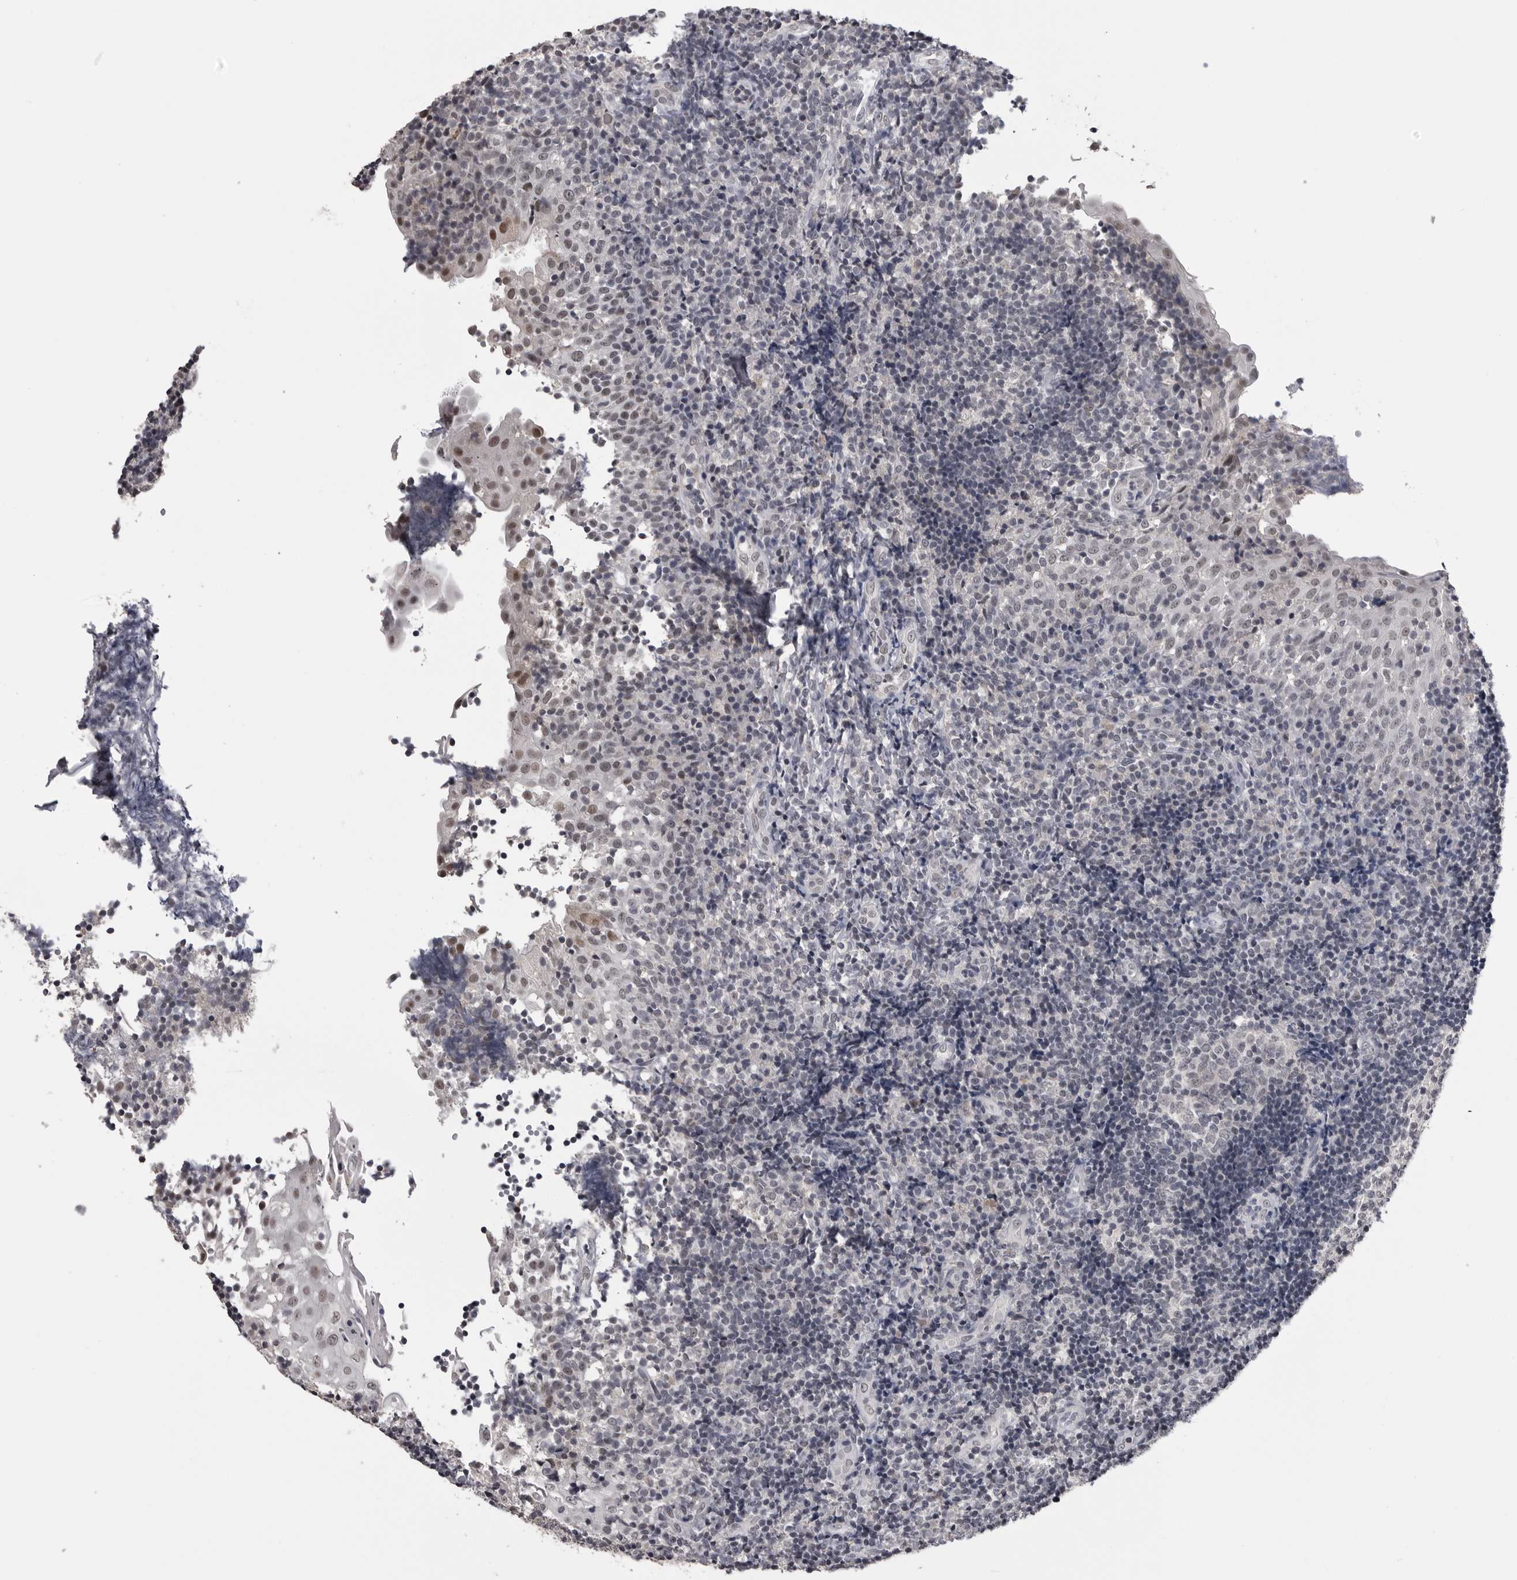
{"staining": {"intensity": "negative", "quantity": "none", "location": "none"}, "tissue": "tonsil", "cell_type": "Germinal center cells", "image_type": "normal", "snomed": [{"axis": "morphology", "description": "Normal tissue, NOS"}, {"axis": "topography", "description": "Tonsil"}], "caption": "Image shows no significant protein positivity in germinal center cells of benign tonsil. (DAB (3,3'-diaminobenzidine) IHC, high magnification).", "gene": "DLG2", "patient": {"sex": "female", "age": 40}}